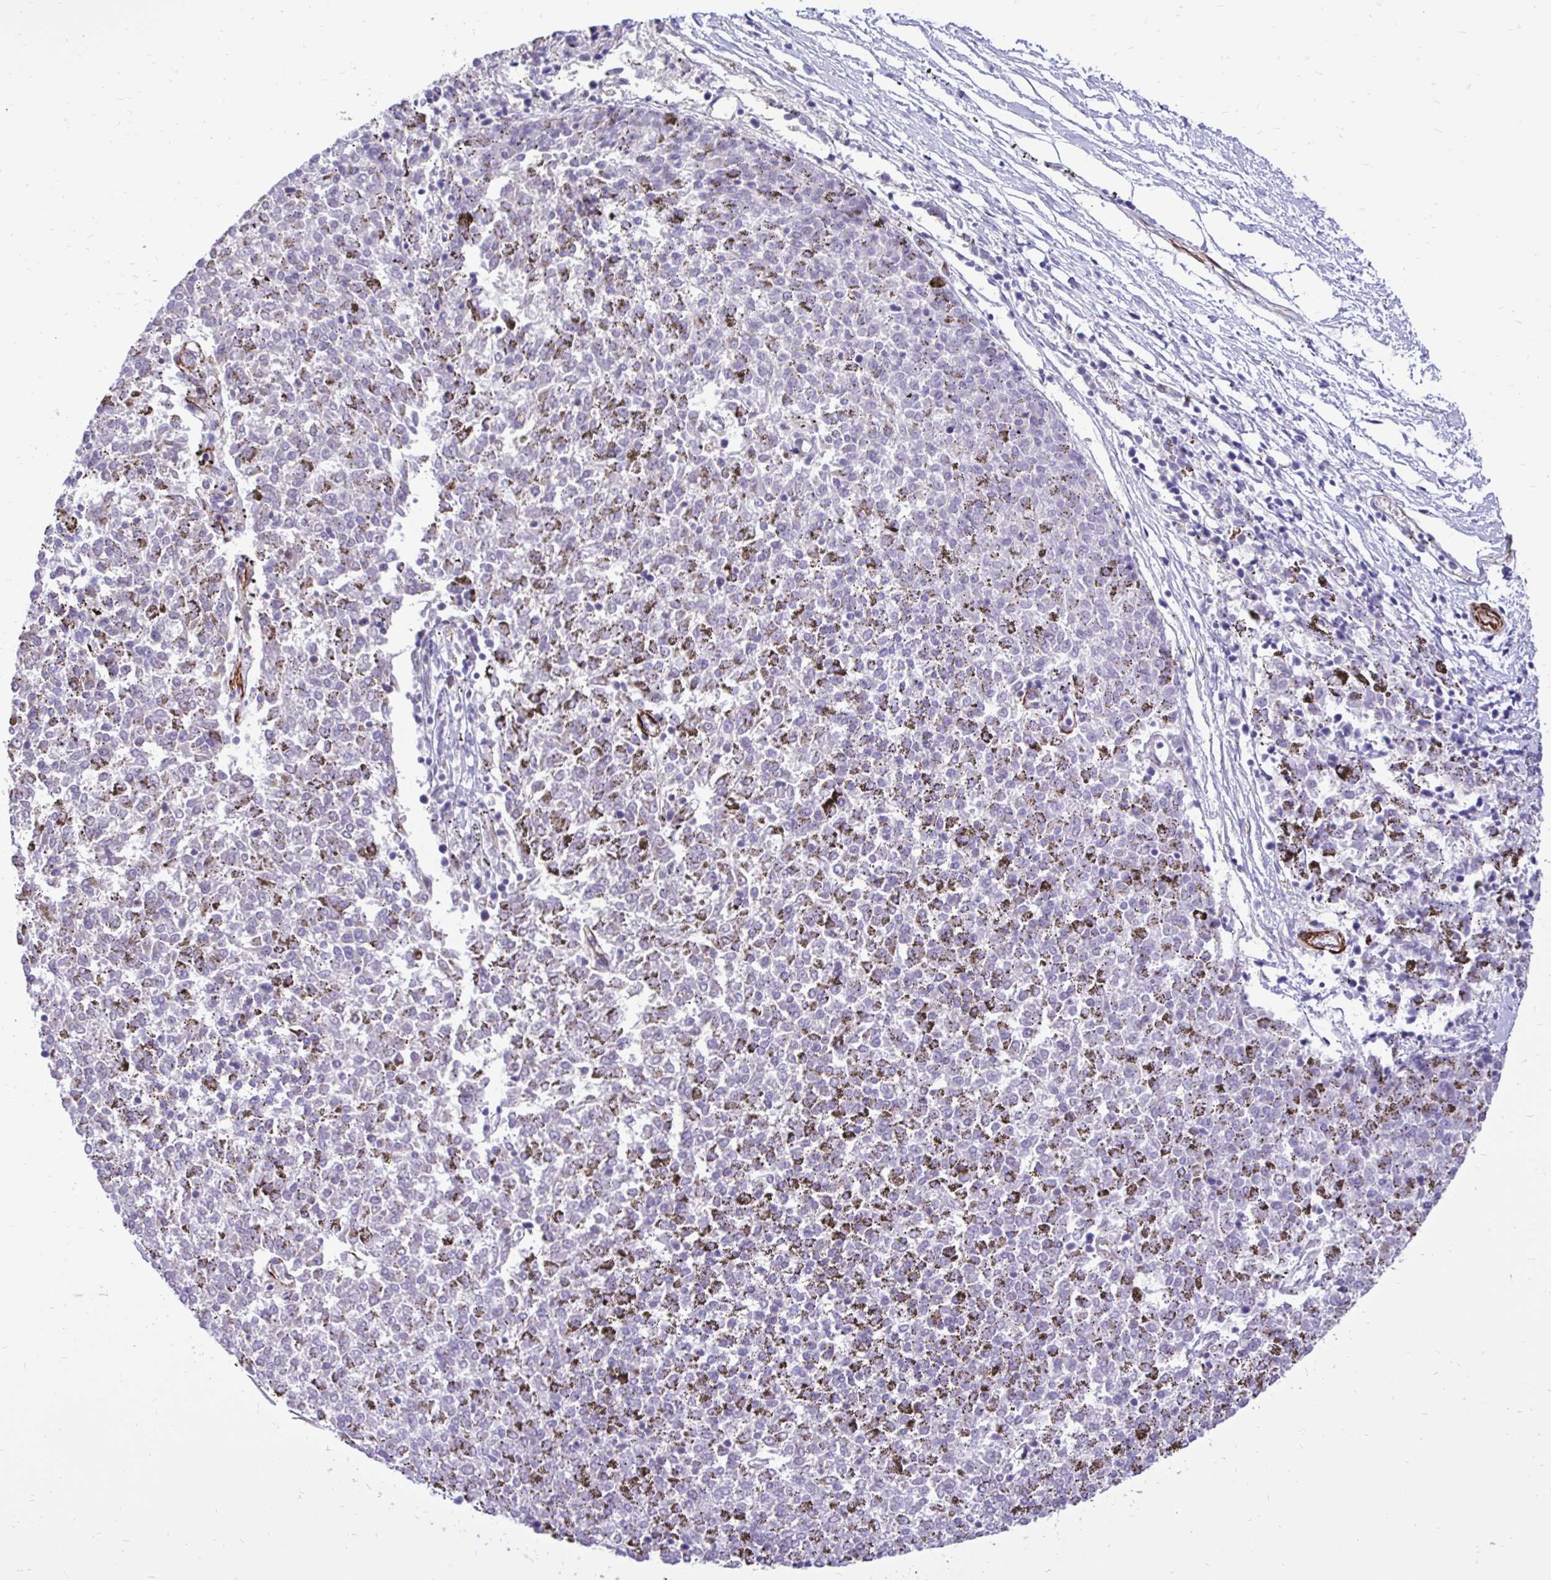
{"staining": {"intensity": "negative", "quantity": "none", "location": "none"}, "tissue": "melanoma", "cell_type": "Tumor cells", "image_type": "cancer", "snomed": [{"axis": "morphology", "description": "Malignant melanoma, NOS"}, {"axis": "topography", "description": "Skin"}], "caption": "A high-resolution image shows immunohistochemistry (IHC) staining of melanoma, which reveals no significant staining in tumor cells.", "gene": "CTPS1", "patient": {"sex": "female", "age": 72}}